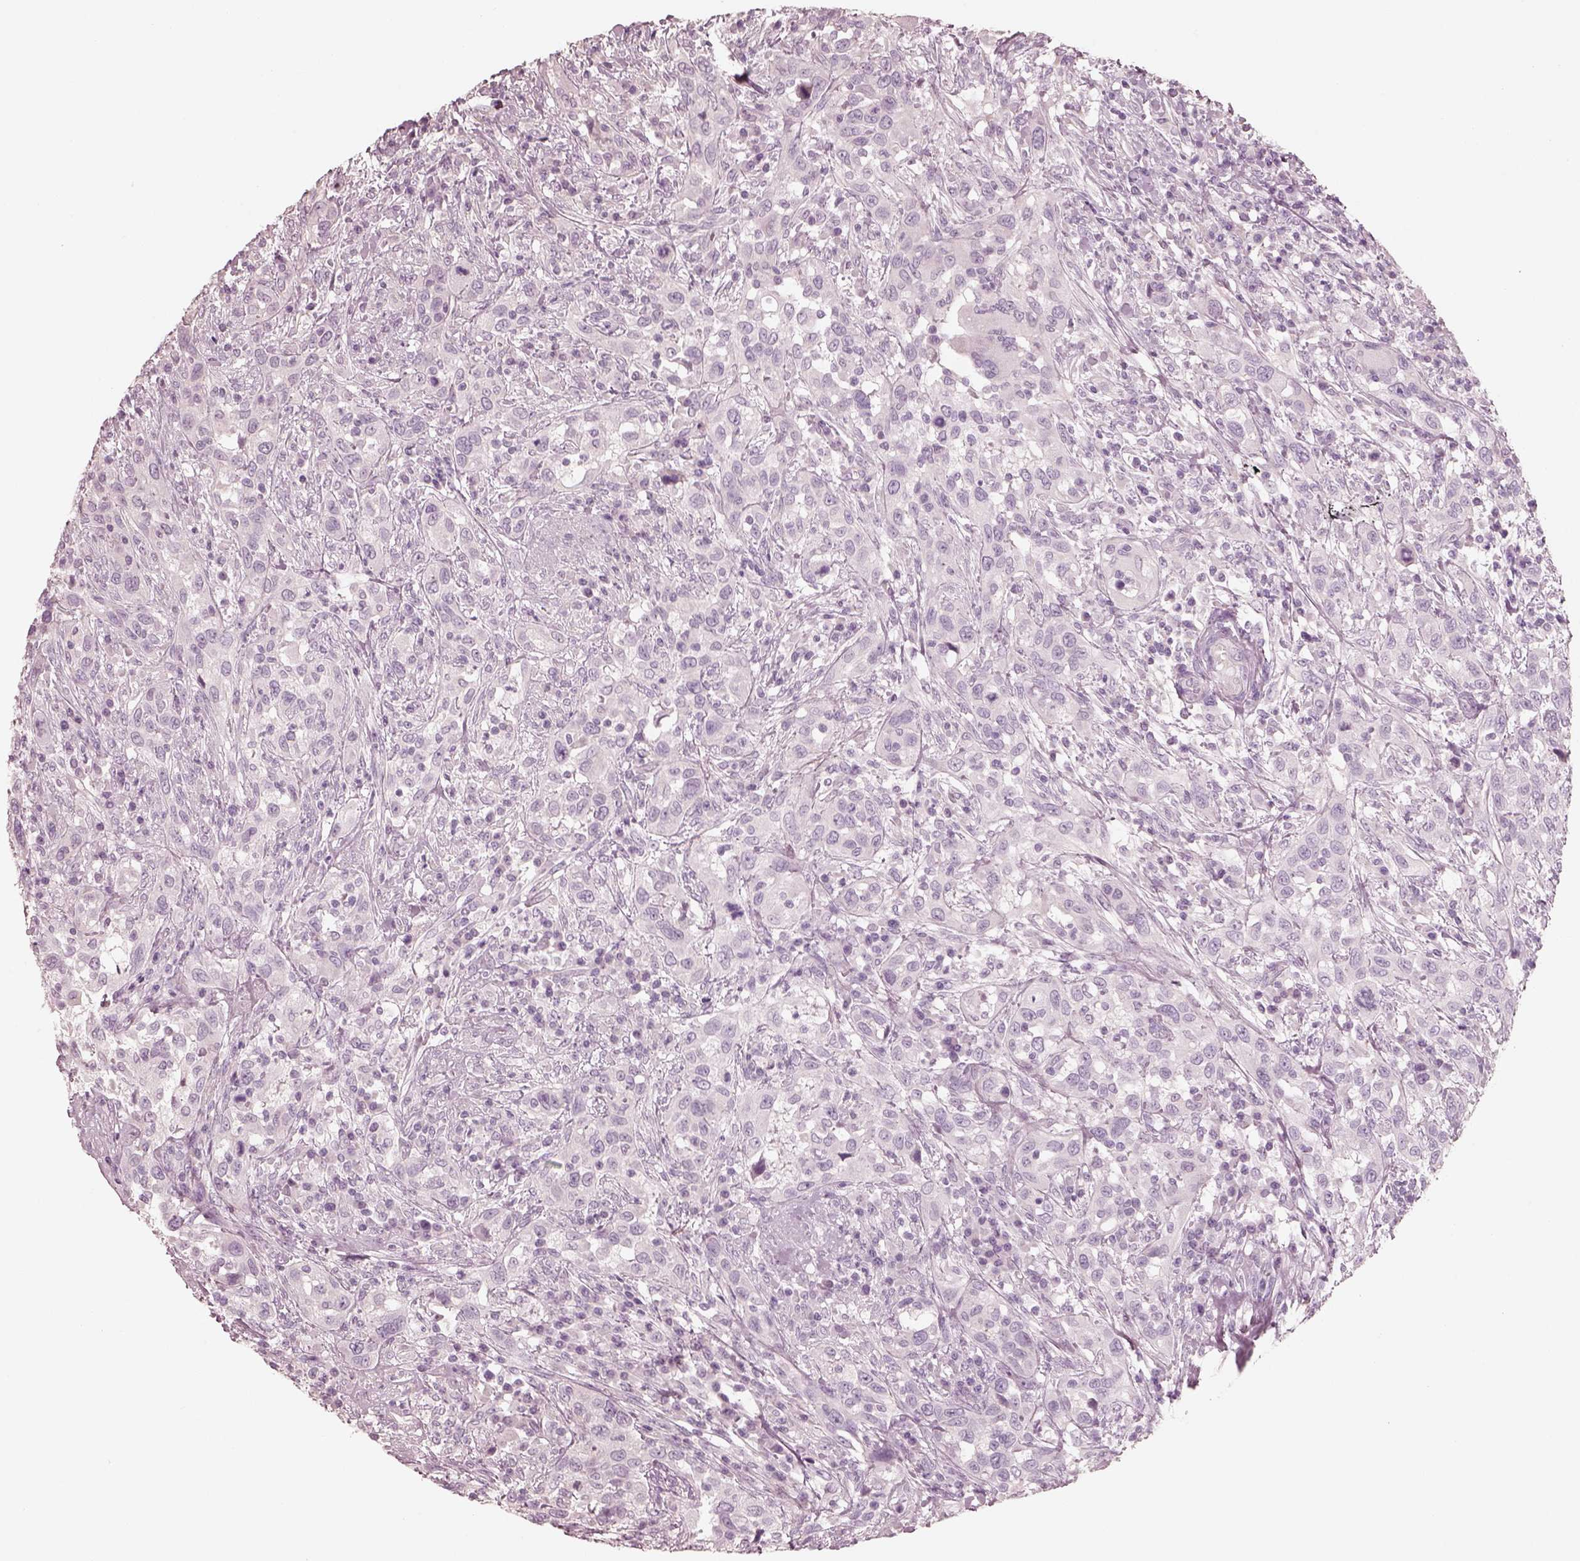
{"staining": {"intensity": "negative", "quantity": "none", "location": "none"}, "tissue": "urothelial cancer", "cell_type": "Tumor cells", "image_type": "cancer", "snomed": [{"axis": "morphology", "description": "Urothelial carcinoma, NOS"}, {"axis": "morphology", "description": "Urothelial carcinoma, High grade"}, {"axis": "topography", "description": "Urinary bladder"}], "caption": "This is an immunohistochemistry (IHC) image of human high-grade urothelial carcinoma. There is no staining in tumor cells.", "gene": "ZP4", "patient": {"sex": "female", "age": 64}}